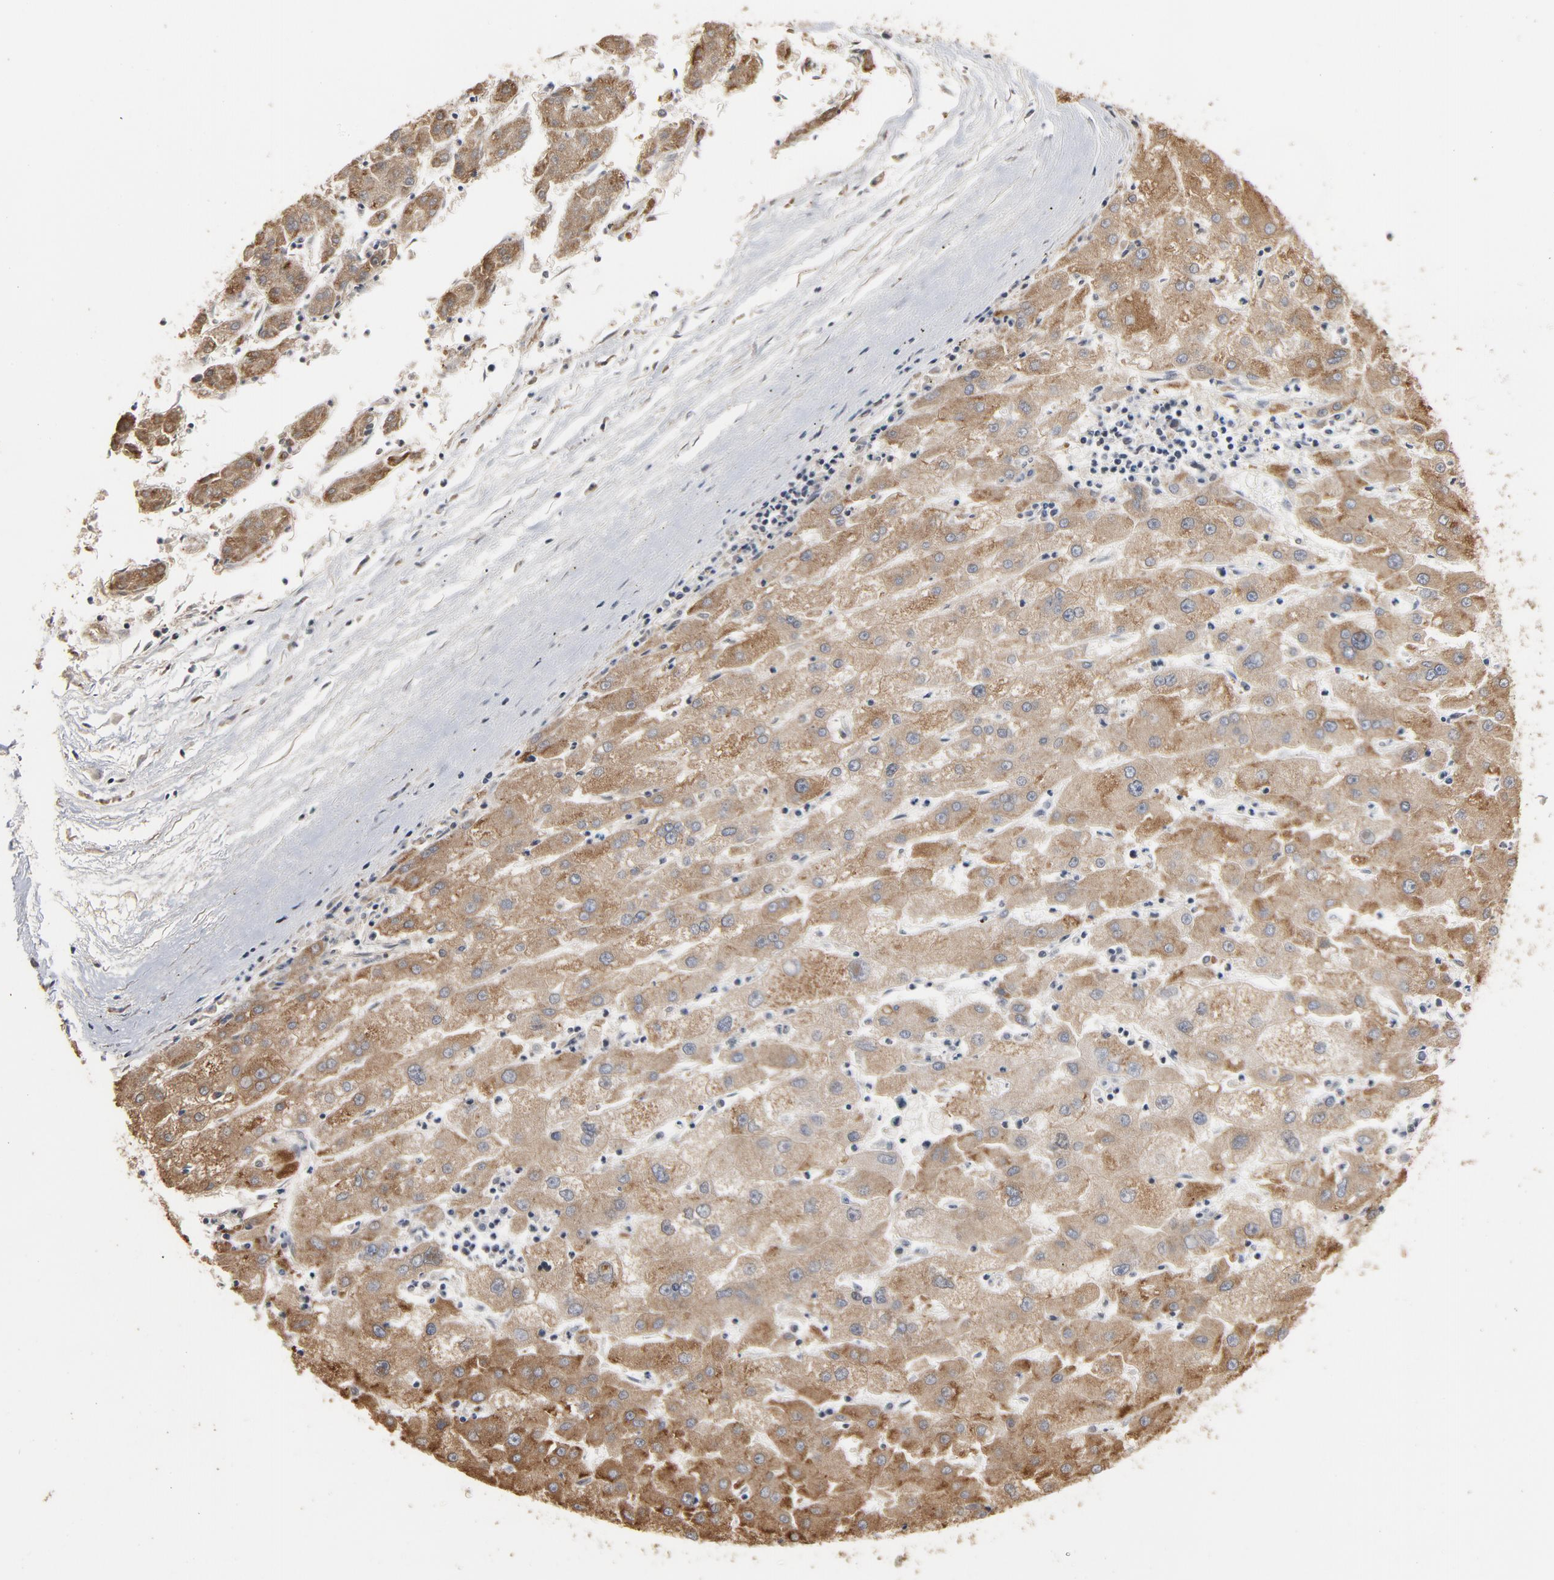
{"staining": {"intensity": "moderate", "quantity": ">75%", "location": "cytoplasmic/membranous"}, "tissue": "liver cancer", "cell_type": "Tumor cells", "image_type": "cancer", "snomed": [{"axis": "morphology", "description": "Carcinoma, Hepatocellular, NOS"}, {"axis": "topography", "description": "Liver"}], "caption": "Liver hepatocellular carcinoma stained with DAB immunohistochemistry (IHC) exhibits medium levels of moderate cytoplasmic/membranous staining in approximately >75% of tumor cells. Ihc stains the protein of interest in brown and the nuclei are stained blue.", "gene": "MRE11", "patient": {"sex": "male", "age": 72}}